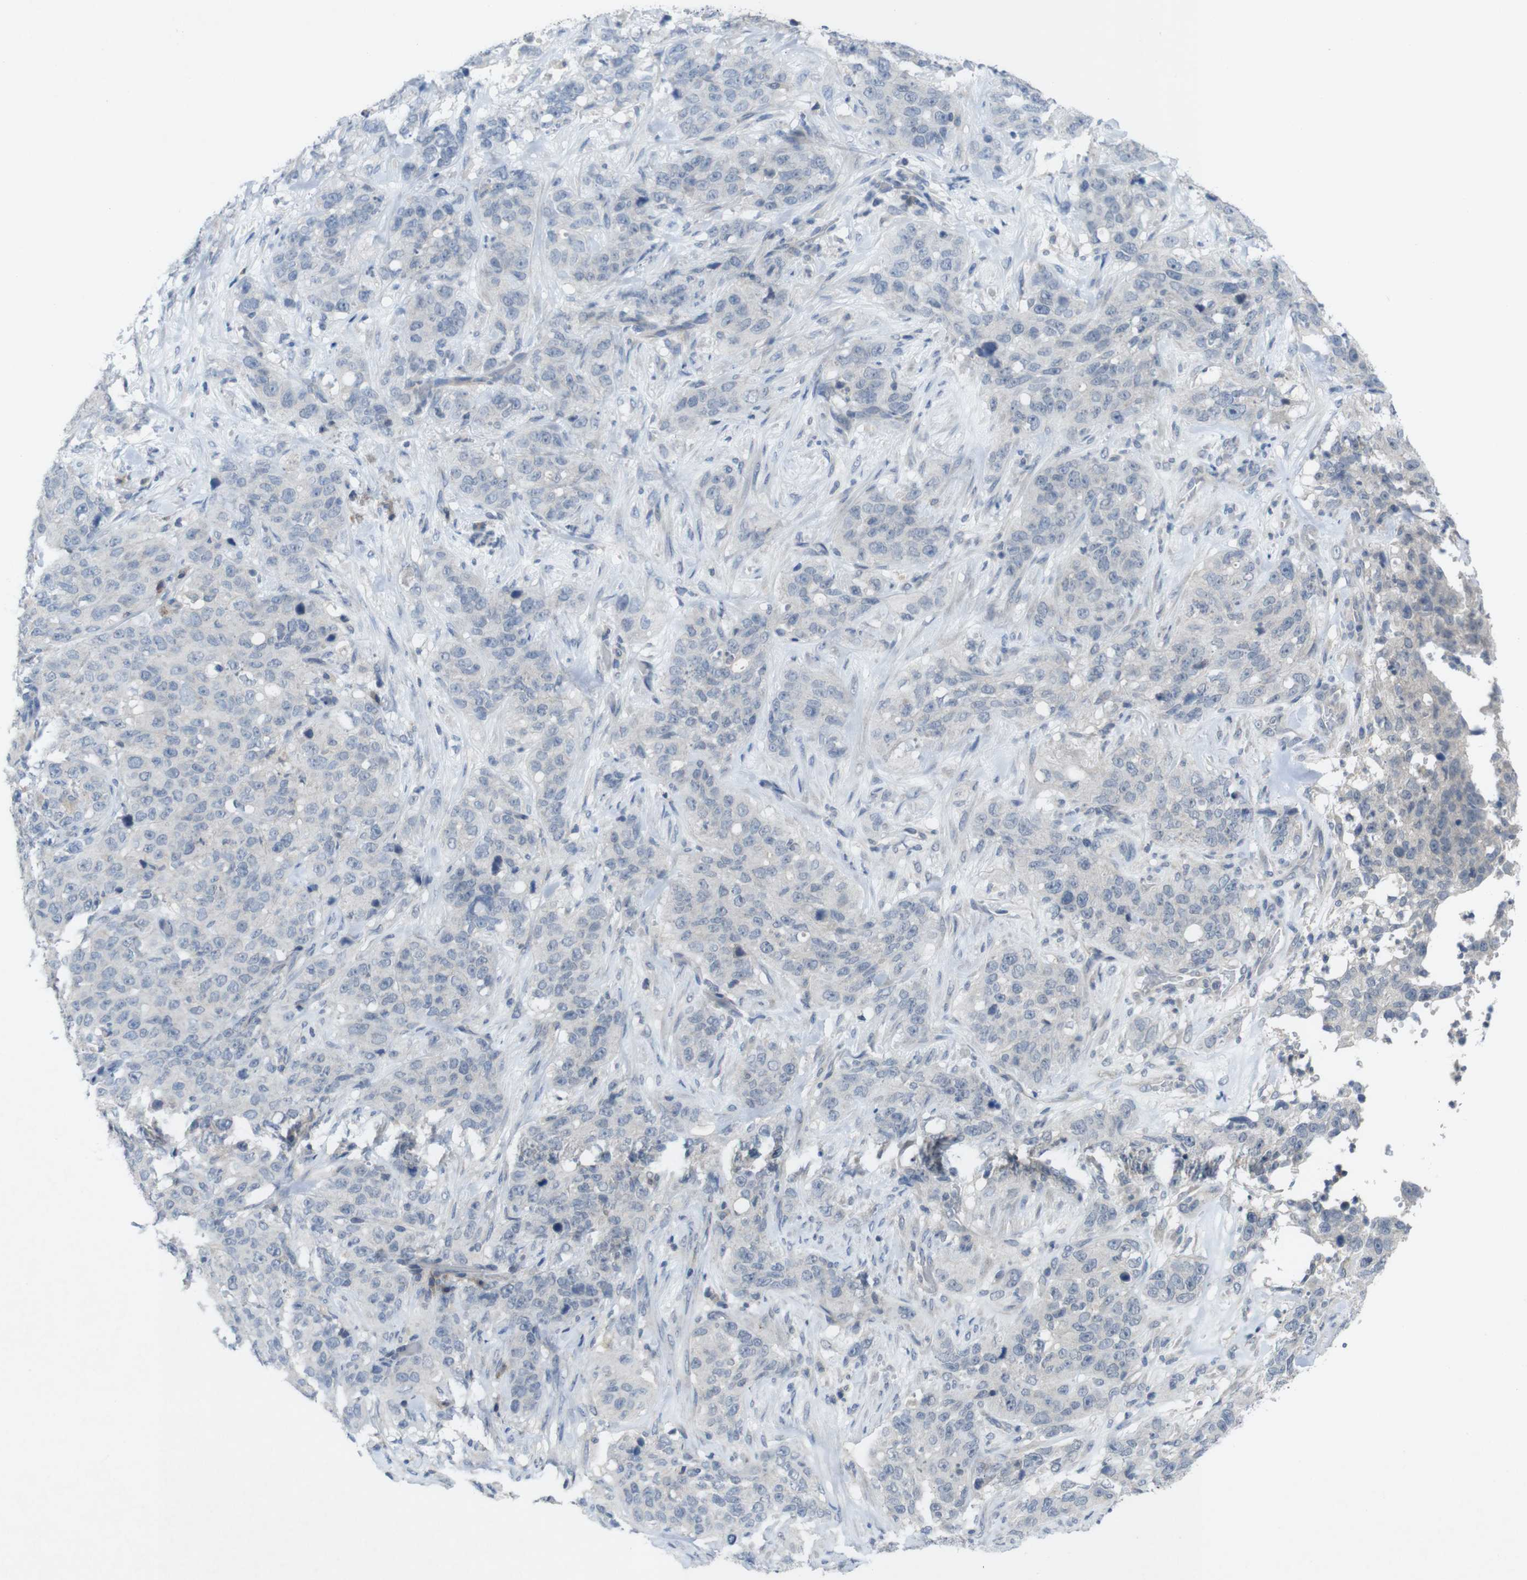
{"staining": {"intensity": "negative", "quantity": "none", "location": "none"}, "tissue": "stomach cancer", "cell_type": "Tumor cells", "image_type": "cancer", "snomed": [{"axis": "morphology", "description": "Adenocarcinoma, NOS"}, {"axis": "topography", "description": "Stomach"}], "caption": "IHC micrograph of human adenocarcinoma (stomach) stained for a protein (brown), which demonstrates no expression in tumor cells.", "gene": "SLAMF7", "patient": {"sex": "male", "age": 48}}